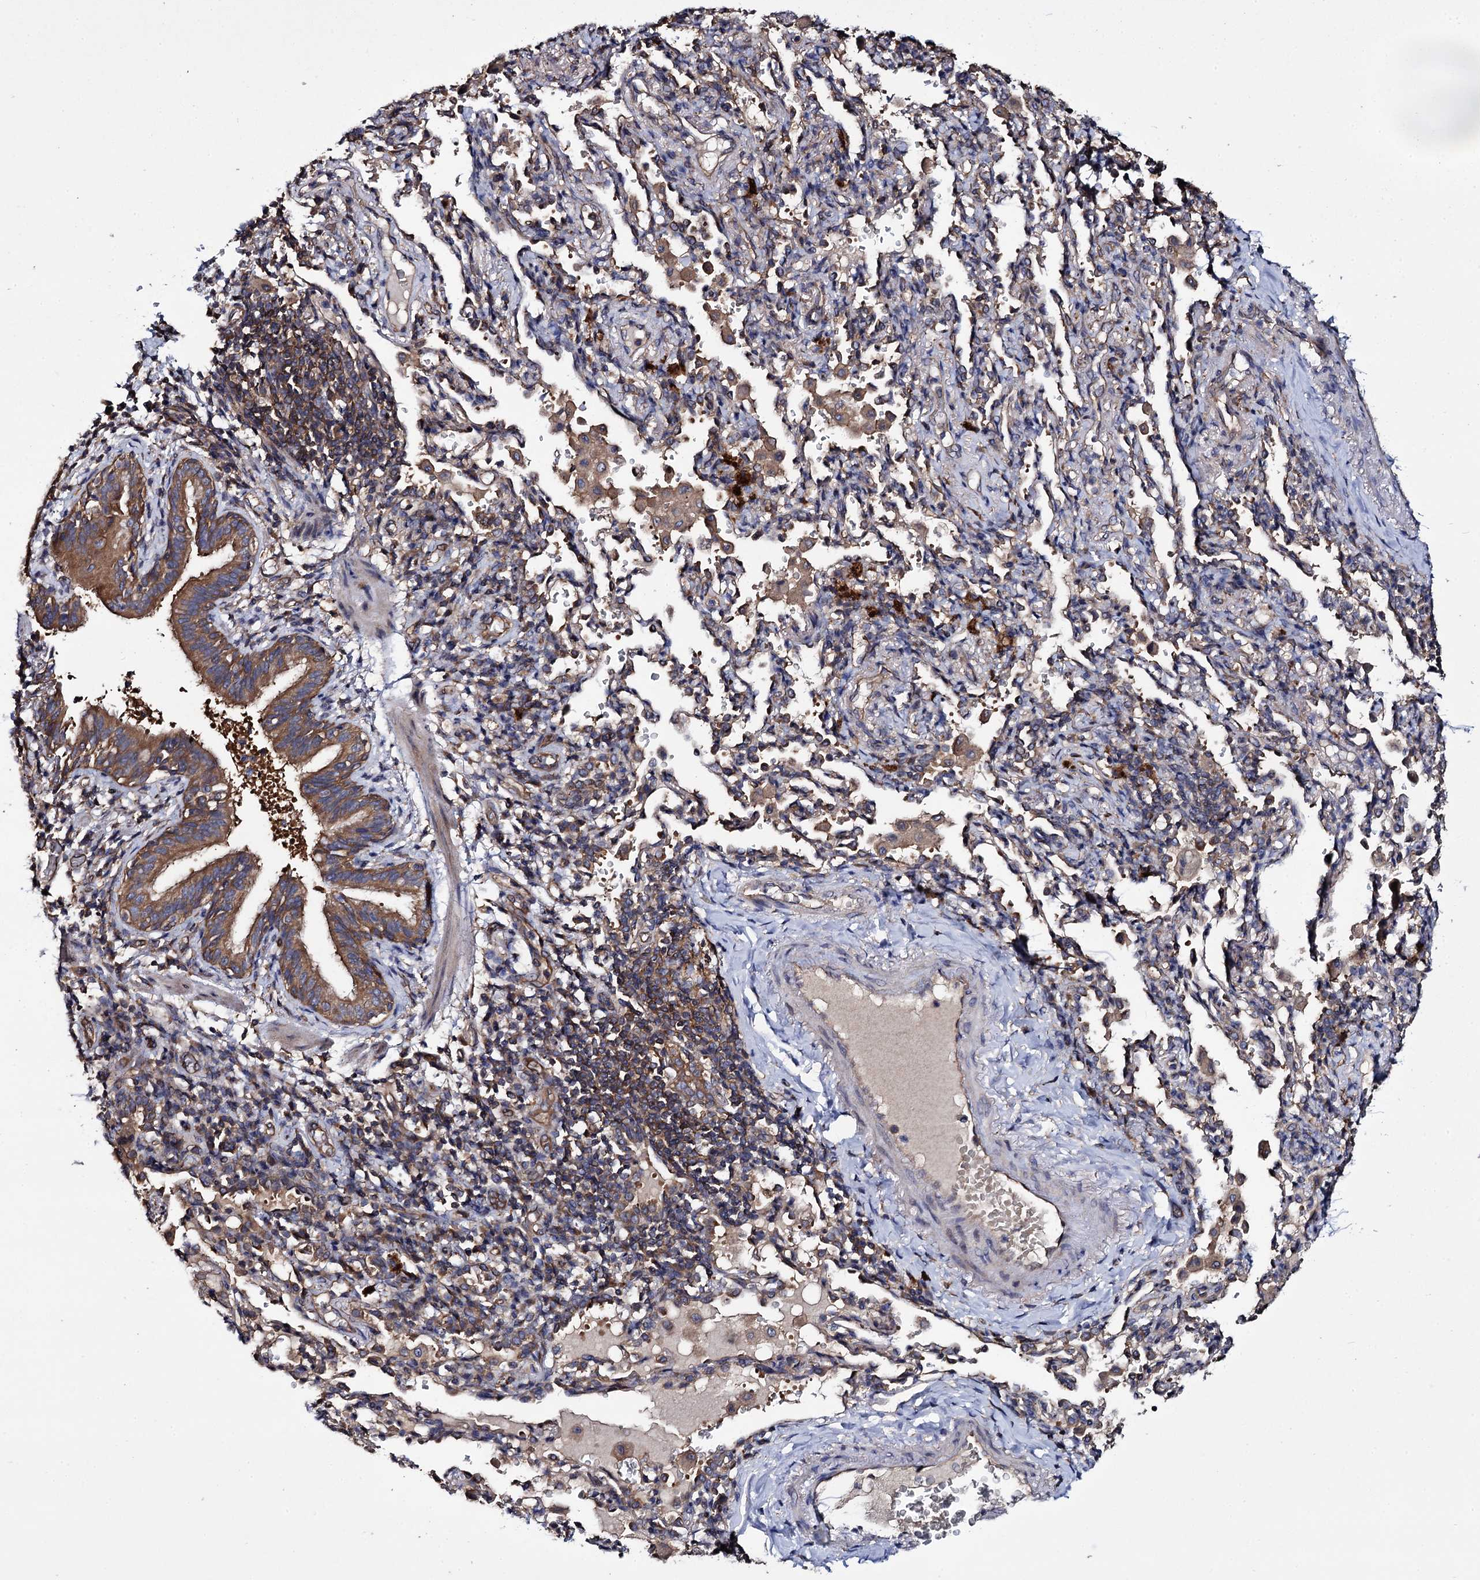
{"staining": {"intensity": "moderate", "quantity": ">75%", "location": "cytoplasmic/membranous"}, "tissue": "bronchus", "cell_type": "Respiratory epithelial cells", "image_type": "normal", "snomed": [{"axis": "morphology", "description": "Normal tissue, NOS"}, {"axis": "topography", "description": "Cartilage tissue"}, {"axis": "topography", "description": "Bronchus"}], "caption": "Immunohistochemistry (DAB (3,3'-diaminobenzidine)) staining of normal bronchus demonstrates moderate cytoplasmic/membranous protein positivity in about >75% of respiratory epithelial cells. The staining was performed using DAB, with brown indicating positive protein expression. Nuclei are stained blue with hematoxylin.", "gene": "TTC23", "patient": {"sex": "female", "age": 36}}